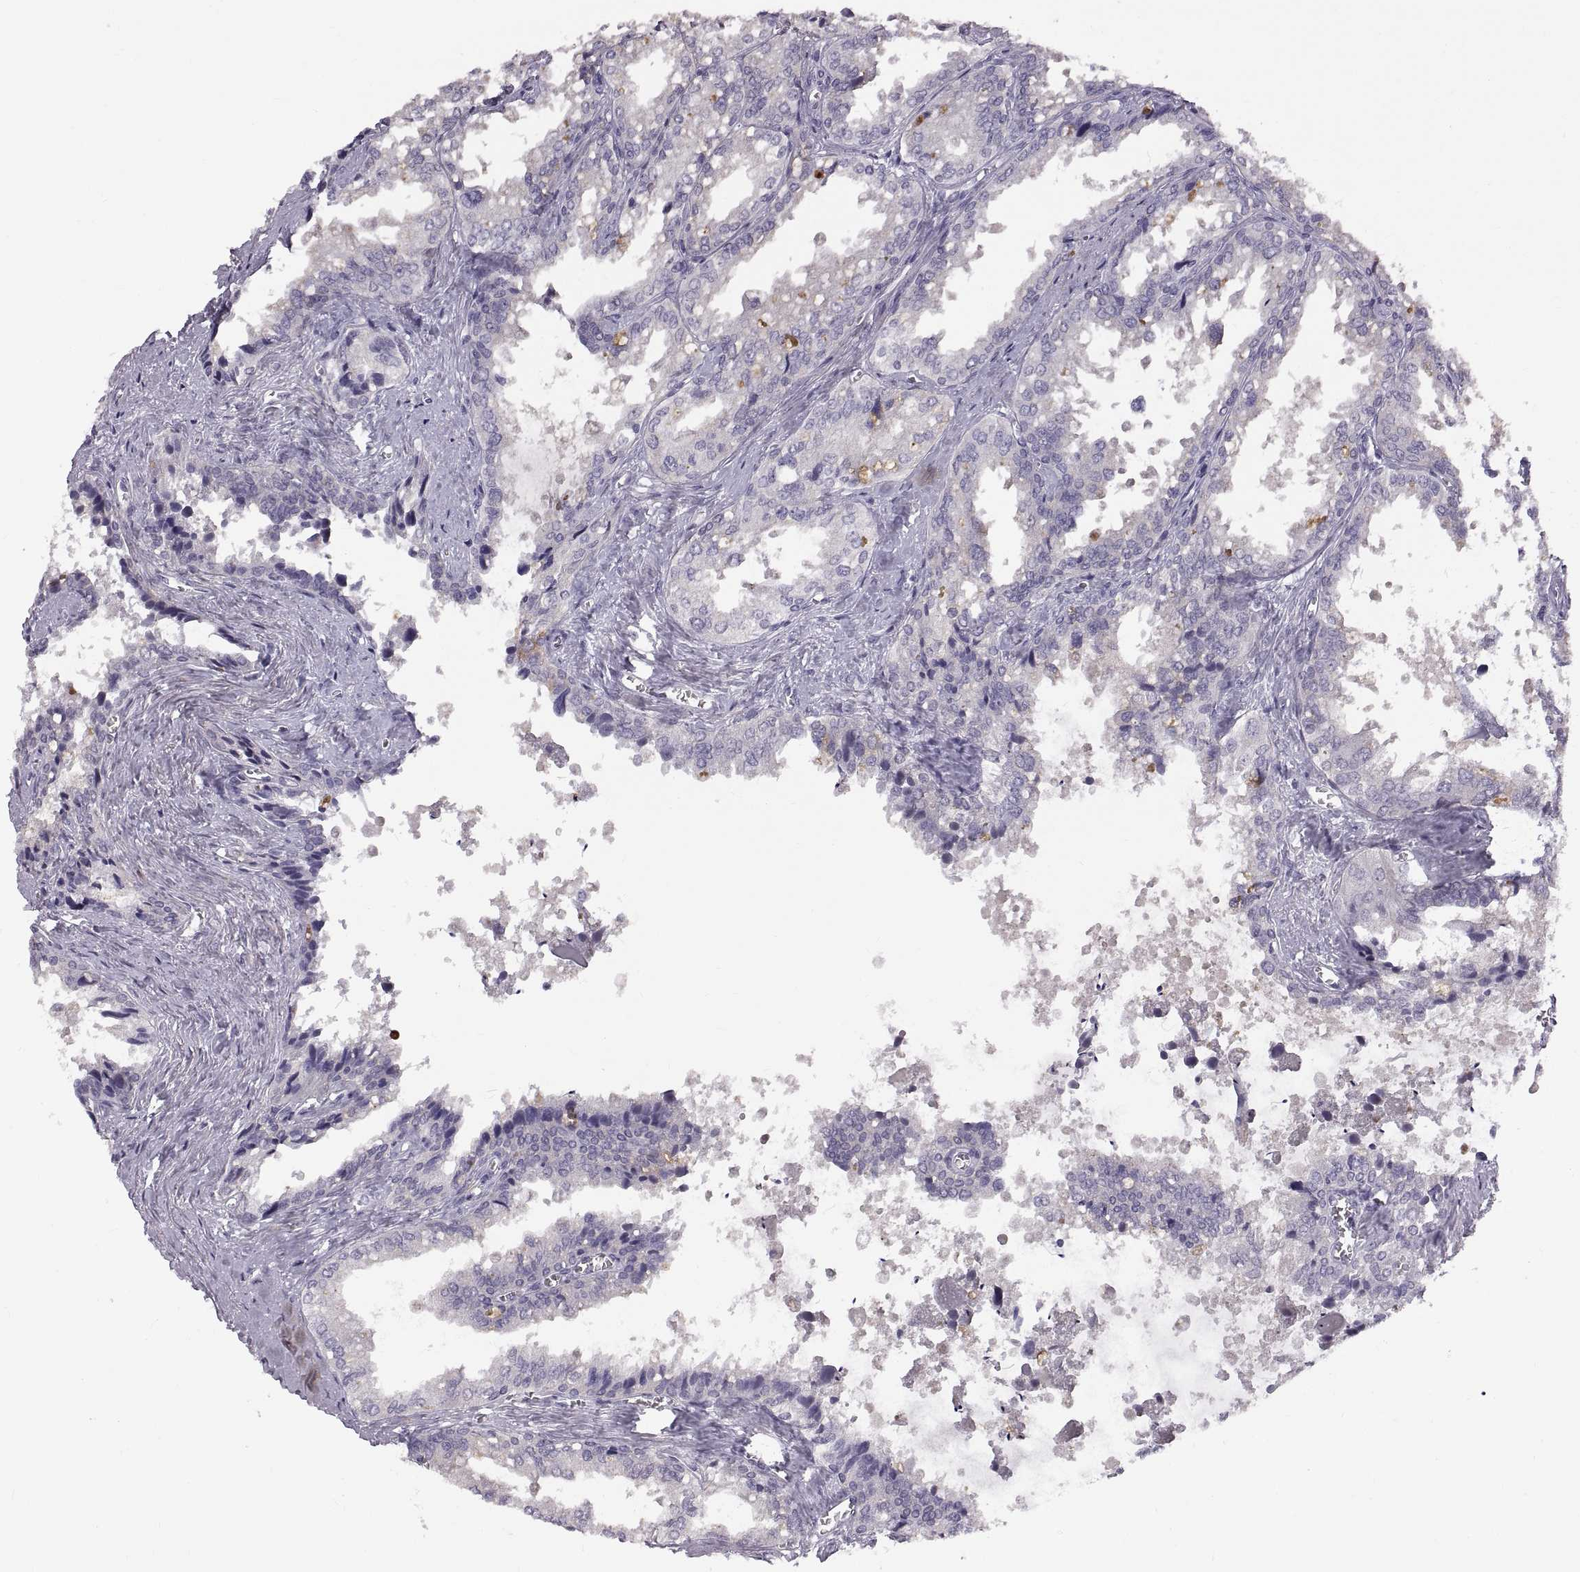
{"staining": {"intensity": "negative", "quantity": "none", "location": "none"}, "tissue": "seminal vesicle", "cell_type": "Glandular cells", "image_type": "normal", "snomed": [{"axis": "morphology", "description": "Normal tissue, NOS"}, {"axis": "topography", "description": "Seminal veicle"}], "caption": "Immunohistochemistry photomicrograph of benign human seminal vesicle stained for a protein (brown), which shows no expression in glandular cells.", "gene": "WFDC8", "patient": {"sex": "male", "age": 67}}